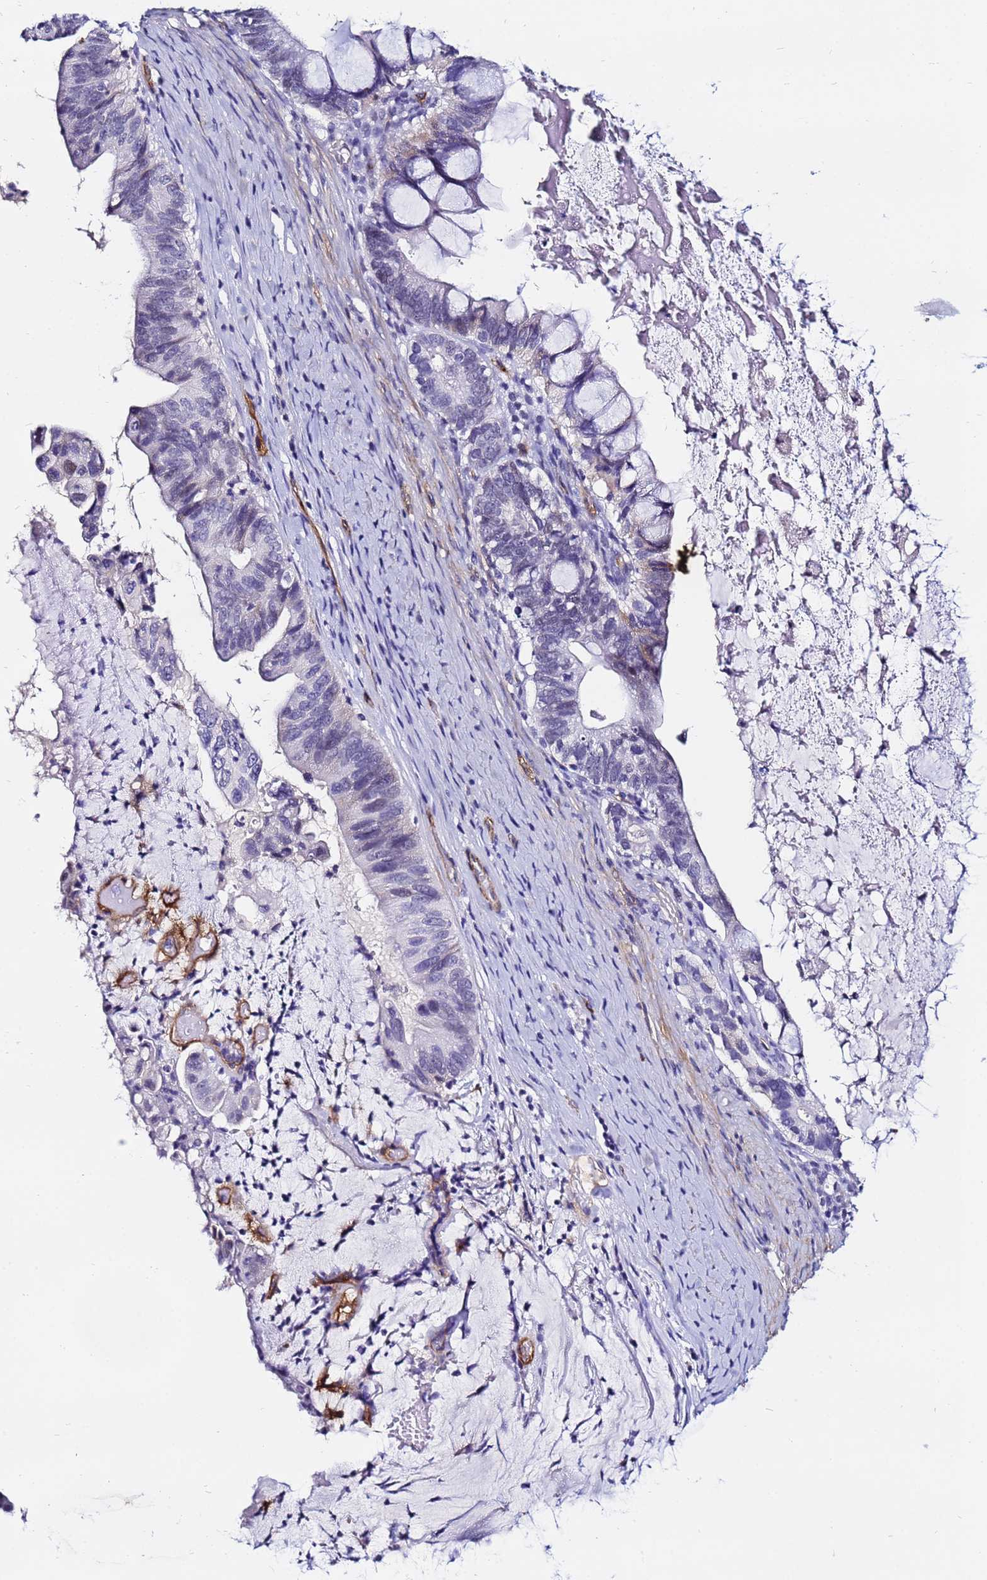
{"staining": {"intensity": "negative", "quantity": "none", "location": "none"}, "tissue": "ovarian cancer", "cell_type": "Tumor cells", "image_type": "cancer", "snomed": [{"axis": "morphology", "description": "Cystadenocarcinoma, mucinous, NOS"}, {"axis": "topography", "description": "Ovary"}], "caption": "Immunohistochemistry (IHC) image of neoplastic tissue: human ovarian cancer stained with DAB shows no significant protein positivity in tumor cells.", "gene": "DEFB104A", "patient": {"sex": "female", "age": 61}}